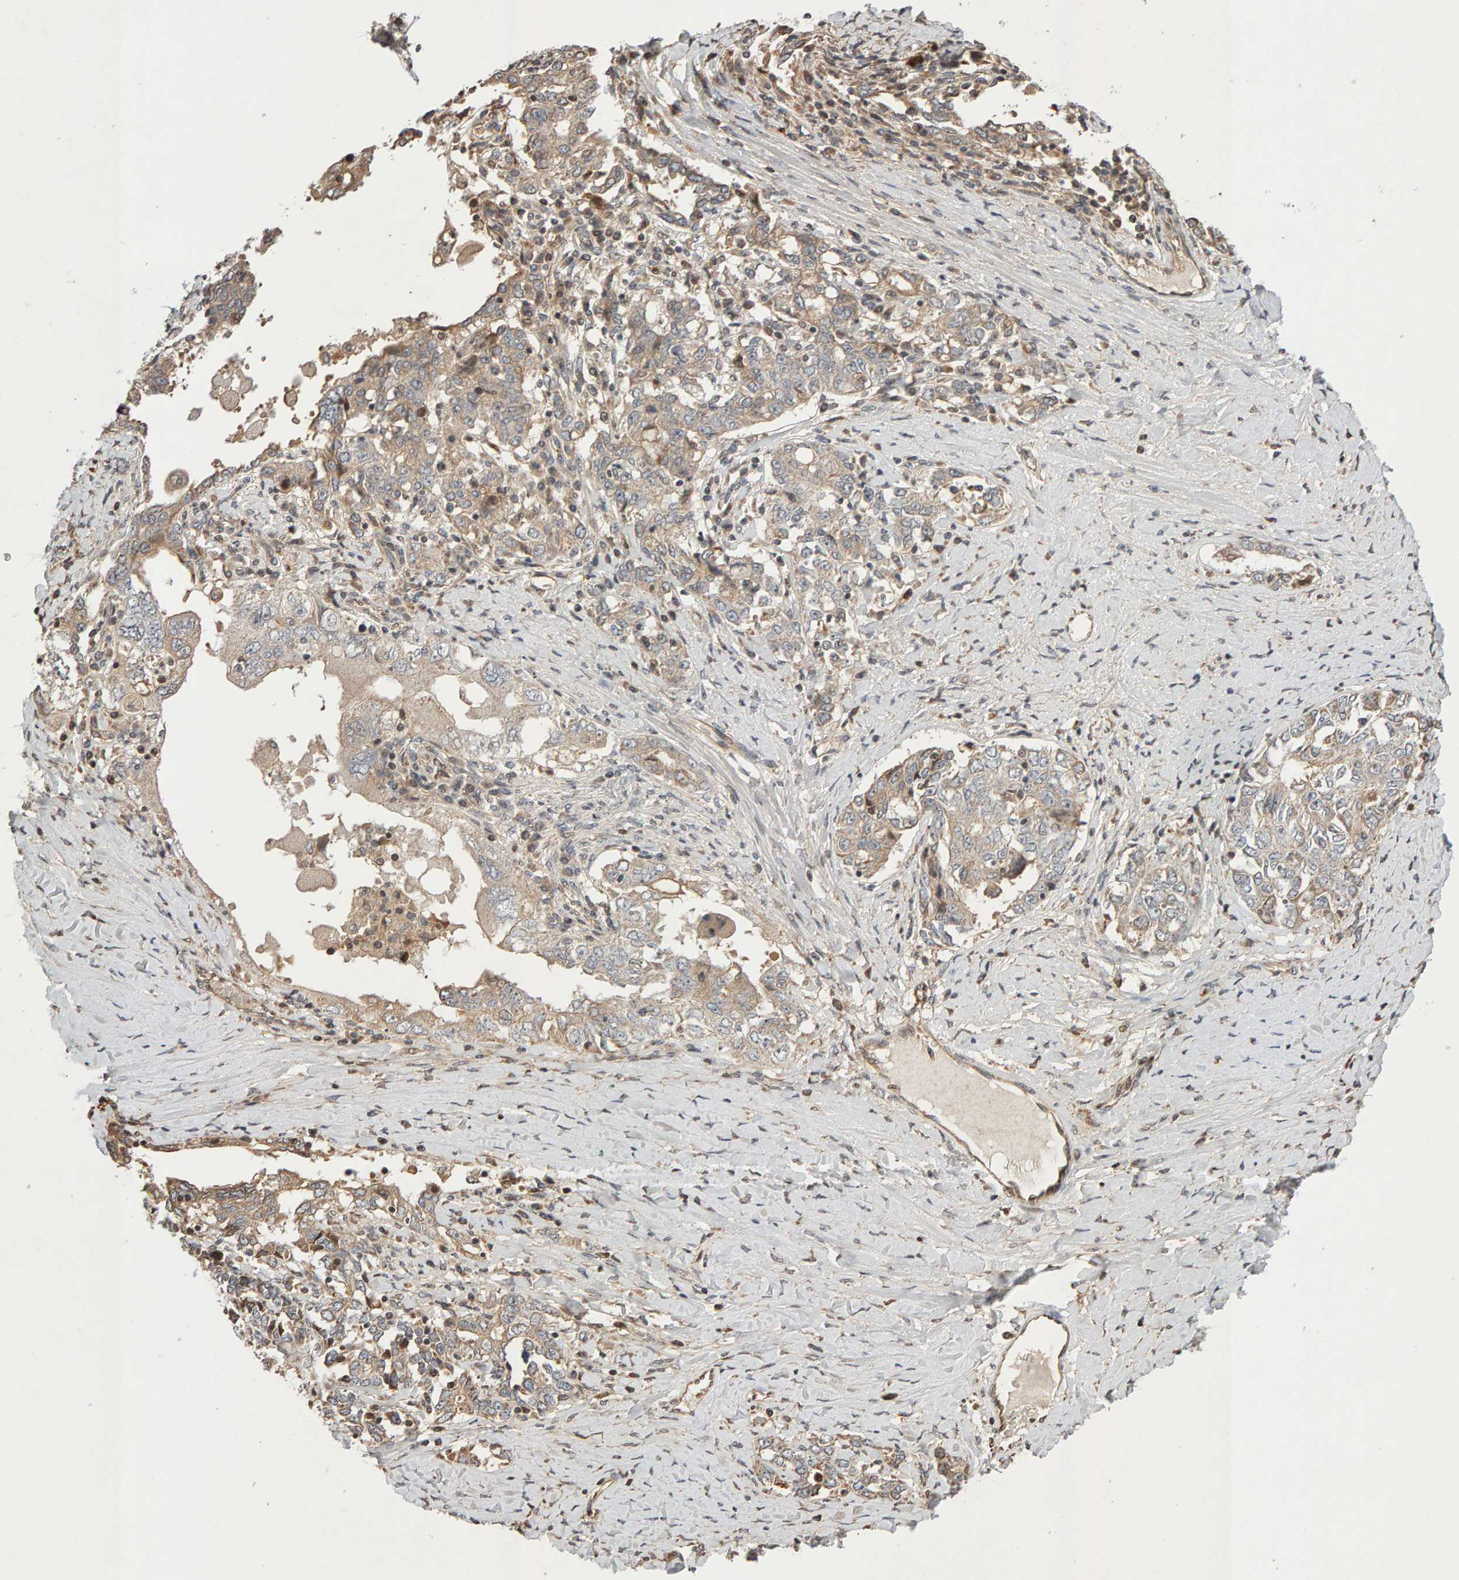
{"staining": {"intensity": "weak", "quantity": "25%-75%", "location": "cytoplasmic/membranous"}, "tissue": "ovarian cancer", "cell_type": "Tumor cells", "image_type": "cancer", "snomed": [{"axis": "morphology", "description": "Carcinoma, endometroid"}, {"axis": "topography", "description": "Ovary"}], "caption": "A brown stain shows weak cytoplasmic/membranous expression of a protein in ovarian cancer tumor cells.", "gene": "LZTS1", "patient": {"sex": "female", "age": 62}}